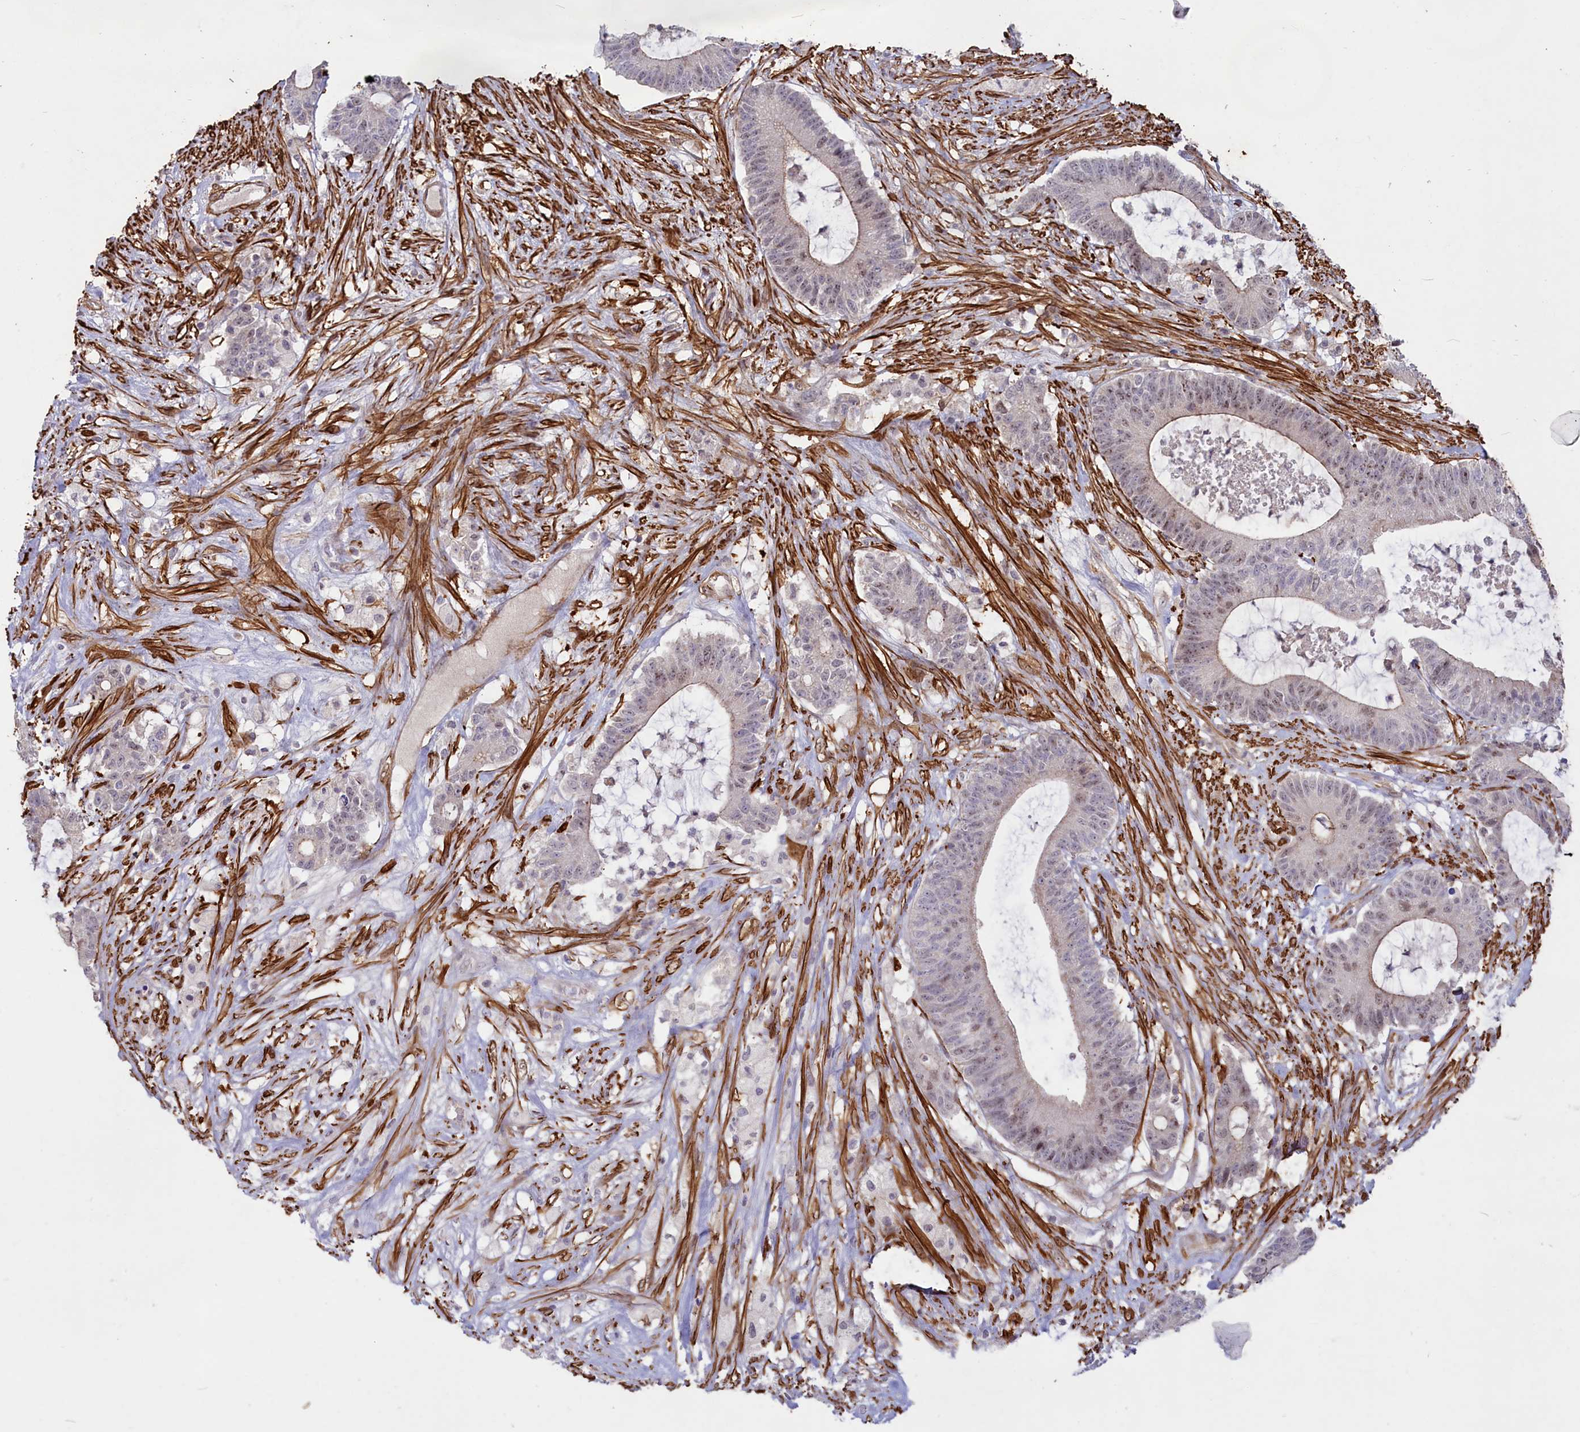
{"staining": {"intensity": "weak", "quantity": "<25%", "location": "cytoplasmic/membranous,nuclear"}, "tissue": "colorectal cancer", "cell_type": "Tumor cells", "image_type": "cancer", "snomed": [{"axis": "morphology", "description": "Adenocarcinoma, NOS"}, {"axis": "topography", "description": "Colon"}], "caption": "Immunohistochemistry (IHC) micrograph of neoplastic tissue: colorectal cancer (adenocarcinoma) stained with DAB (3,3'-diaminobenzidine) exhibits no significant protein positivity in tumor cells.", "gene": "CCDC154", "patient": {"sex": "female", "age": 84}}